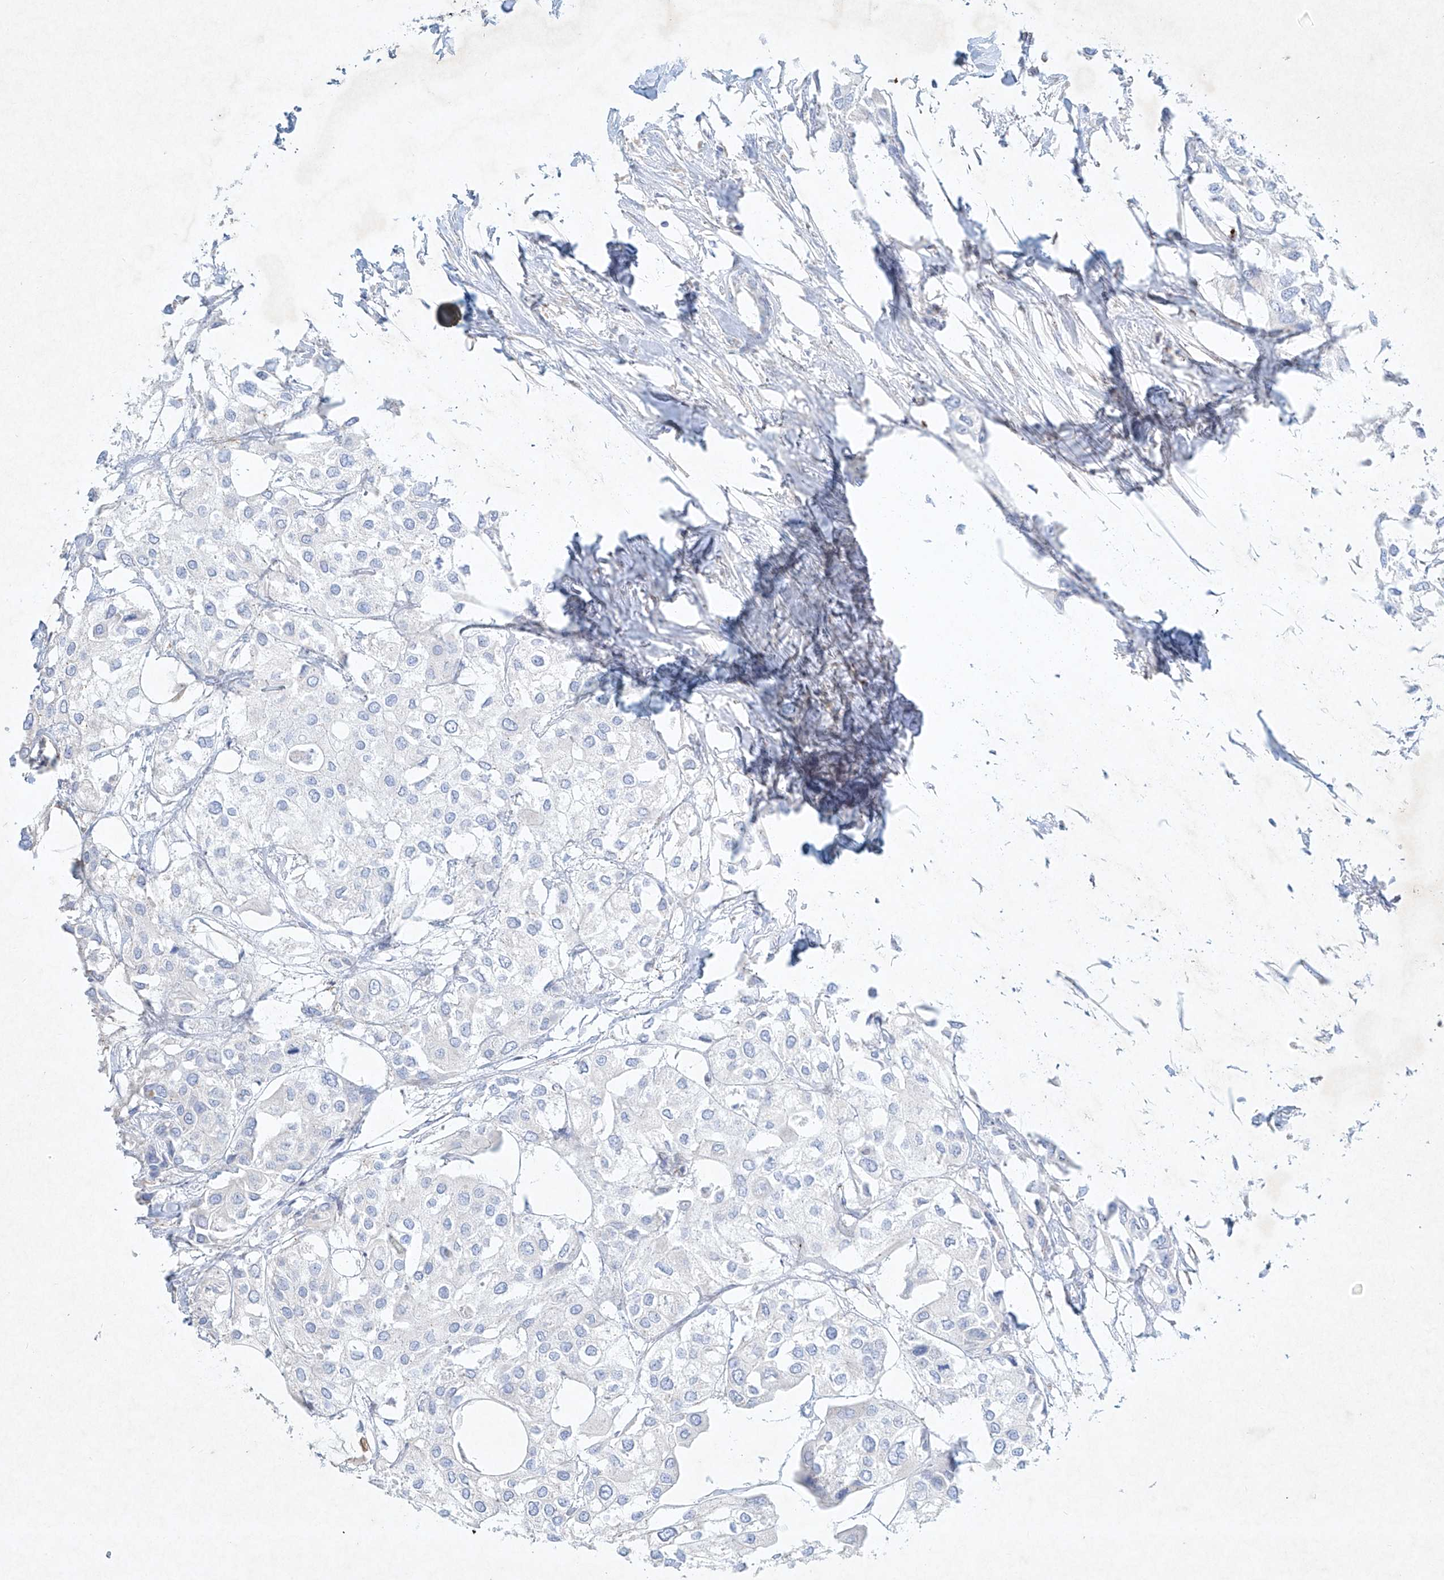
{"staining": {"intensity": "negative", "quantity": "none", "location": "none"}, "tissue": "urothelial cancer", "cell_type": "Tumor cells", "image_type": "cancer", "snomed": [{"axis": "morphology", "description": "Urothelial carcinoma, High grade"}, {"axis": "topography", "description": "Urinary bladder"}], "caption": "Protein analysis of urothelial cancer displays no significant positivity in tumor cells.", "gene": "PLEK", "patient": {"sex": "male", "age": 64}}